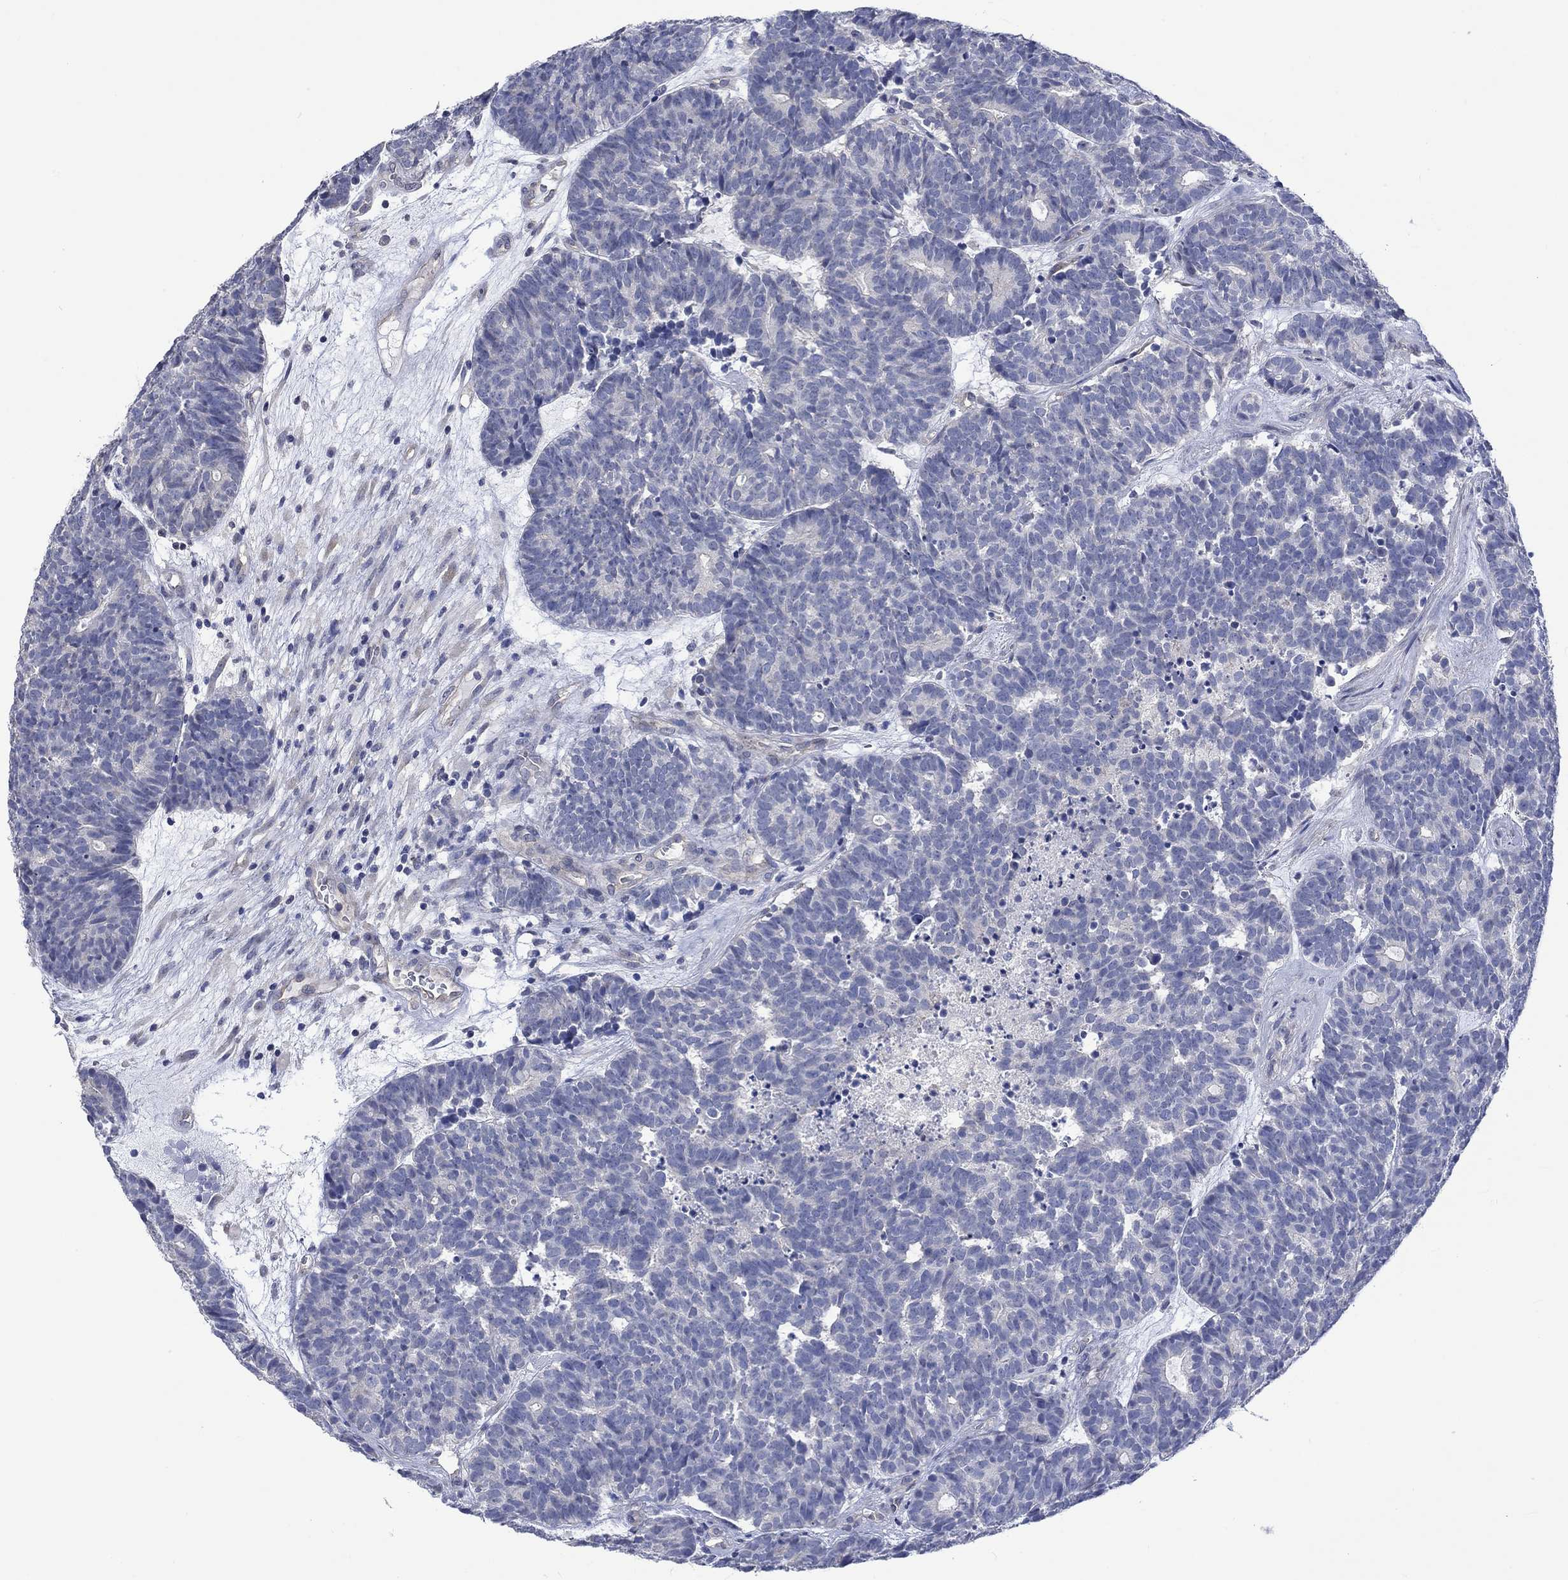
{"staining": {"intensity": "negative", "quantity": "none", "location": "none"}, "tissue": "head and neck cancer", "cell_type": "Tumor cells", "image_type": "cancer", "snomed": [{"axis": "morphology", "description": "Adenocarcinoma, NOS"}, {"axis": "topography", "description": "Head-Neck"}], "caption": "An image of human head and neck cancer is negative for staining in tumor cells.", "gene": "AGRP", "patient": {"sex": "female", "age": 81}}